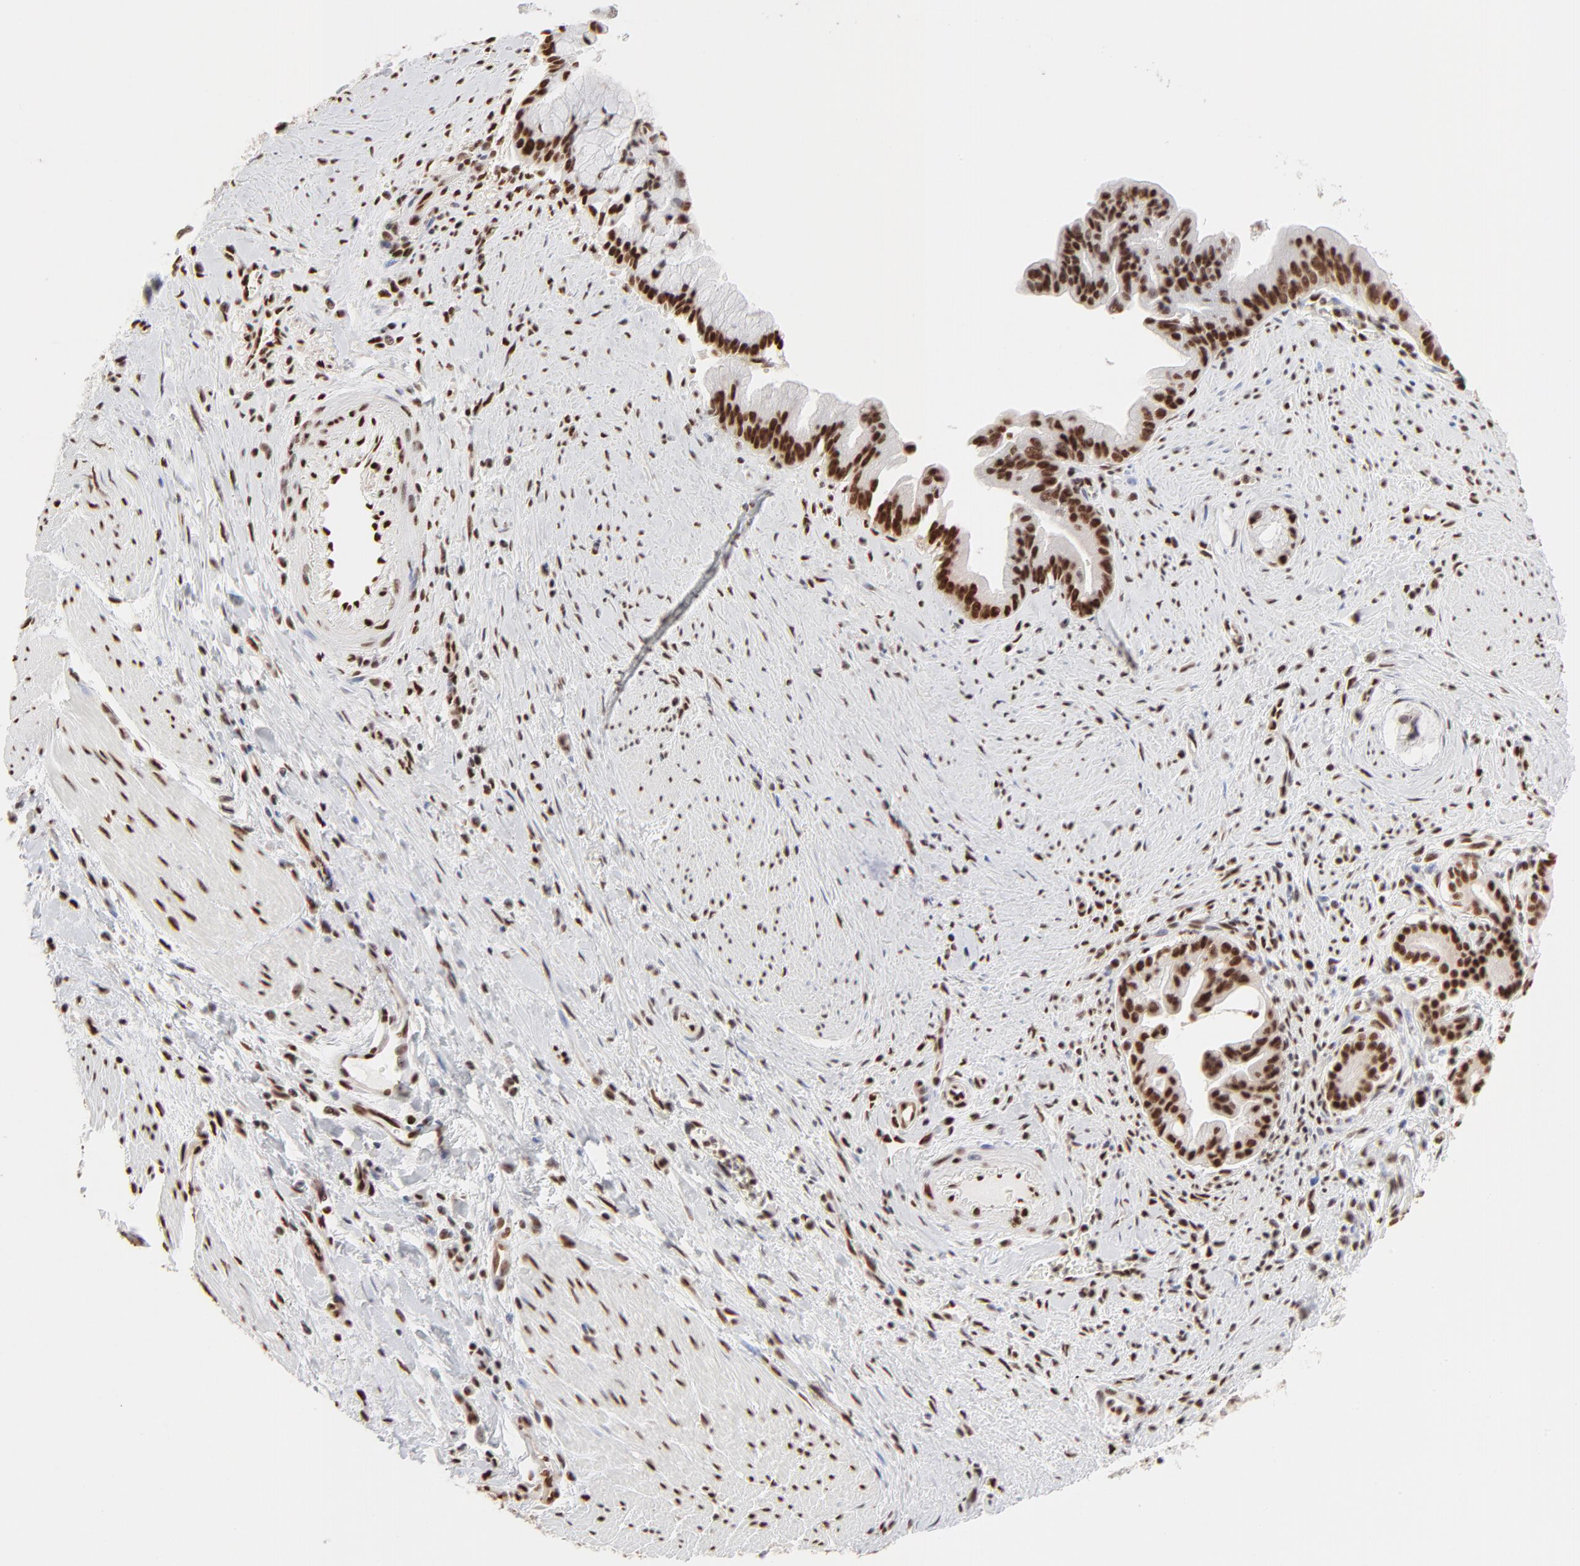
{"staining": {"intensity": "strong", "quantity": ">75%", "location": "nuclear"}, "tissue": "pancreatic cancer", "cell_type": "Tumor cells", "image_type": "cancer", "snomed": [{"axis": "morphology", "description": "Adenocarcinoma, NOS"}, {"axis": "topography", "description": "Pancreas"}], "caption": "Protein staining reveals strong nuclear positivity in approximately >75% of tumor cells in pancreatic adenocarcinoma.", "gene": "TARDBP", "patient": {"sex": "male", "age": 59}}